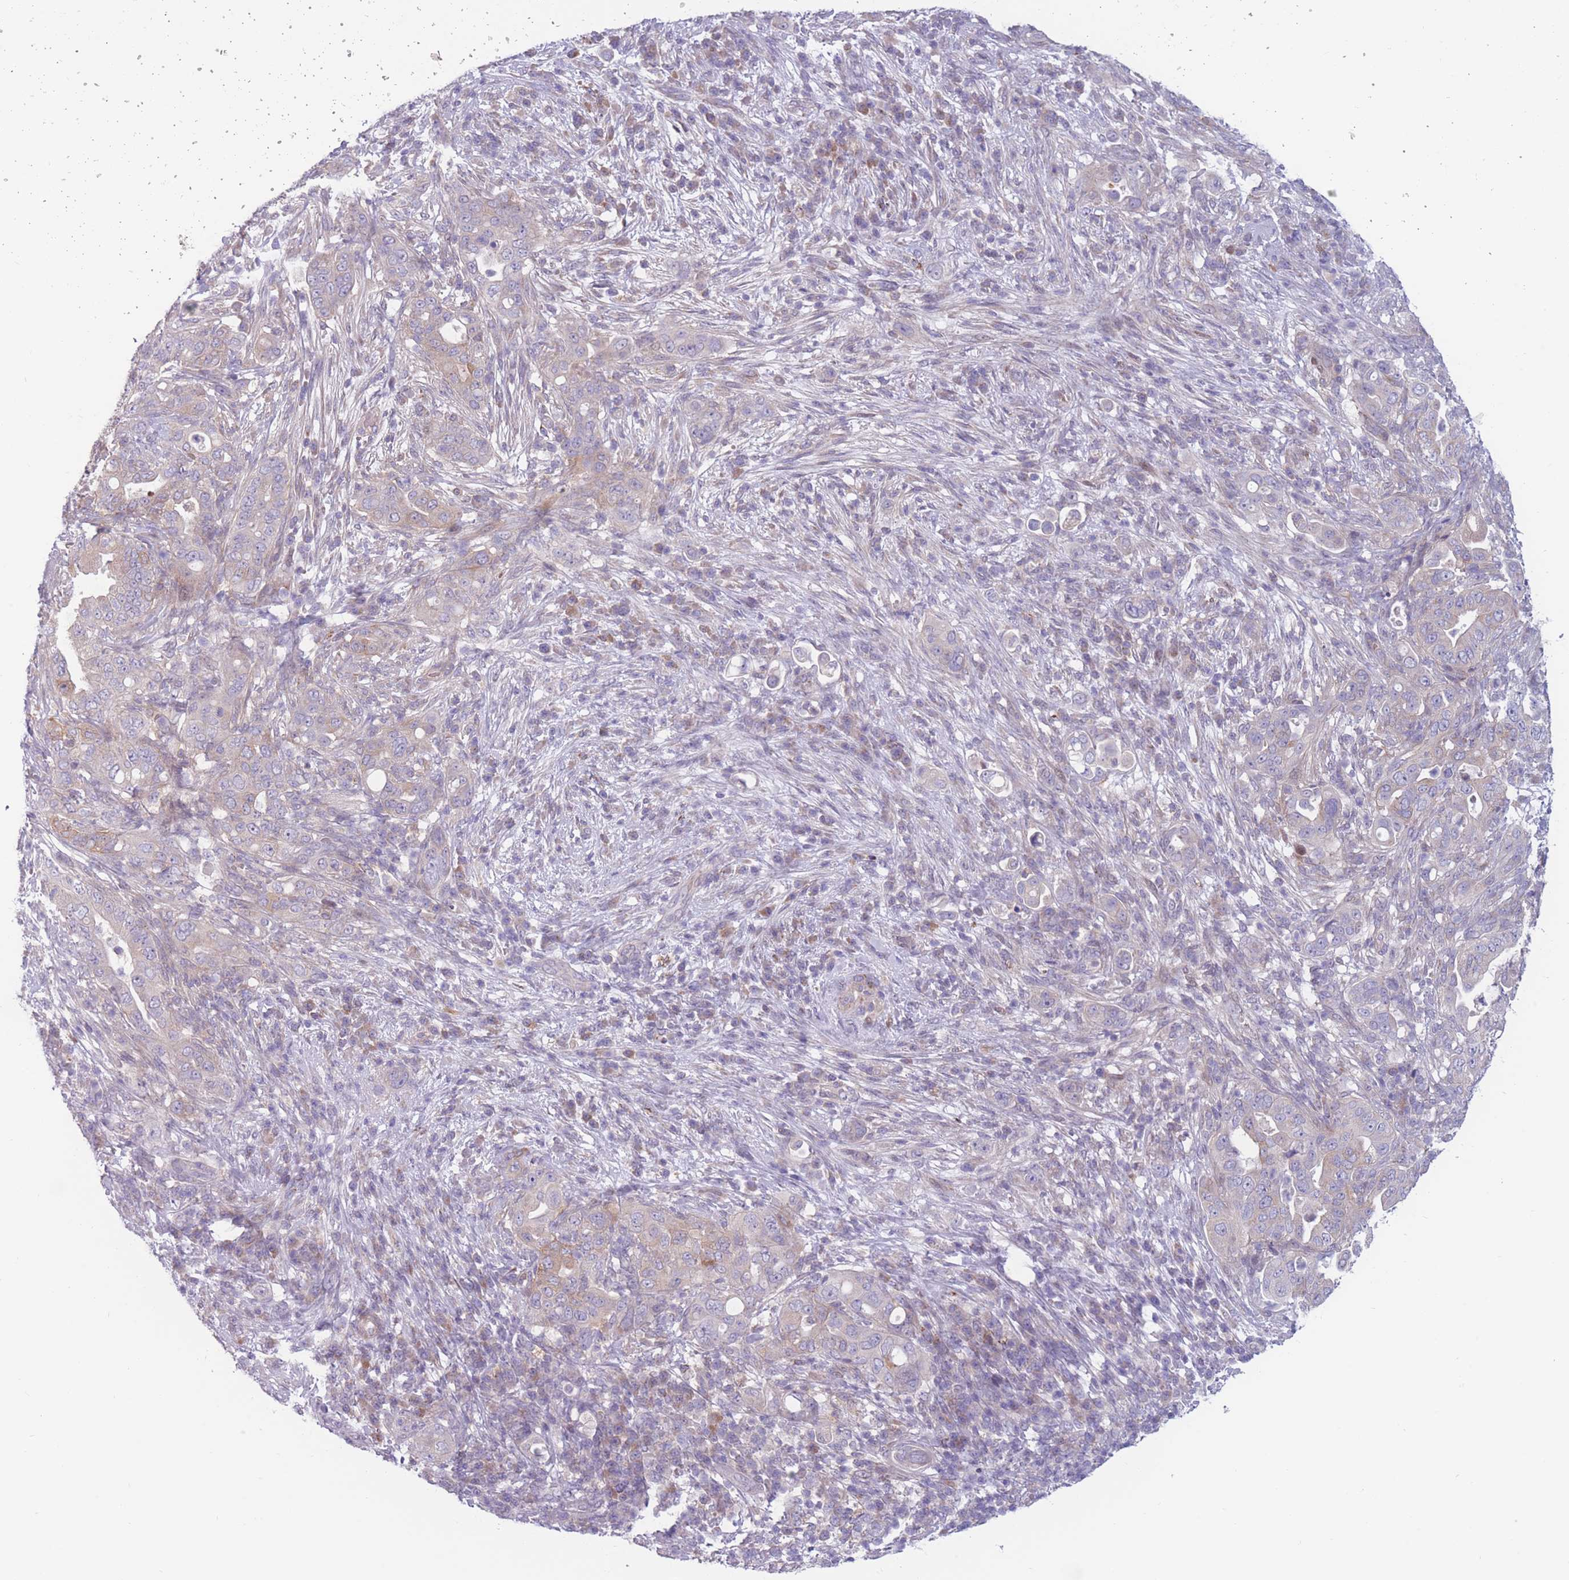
{"staining": {"intensity": "negative", "quantity": "none", "location": "none"}, "tissue": "pancreatic cancer", "cell_type": "Tumor cells", "image_type": "cancer", "snomed": [{"axis": "morphology", "description": "Adenocarcinoma, NOS"}, {"axis": "topography", "description": "Pancreas"}], "caption": "Tumor cells are negative for brown protein staining in adenocarcinoma (pancreatic).", "gene": "PDE4A", "patient": {"sex": "female", "age": 63}}